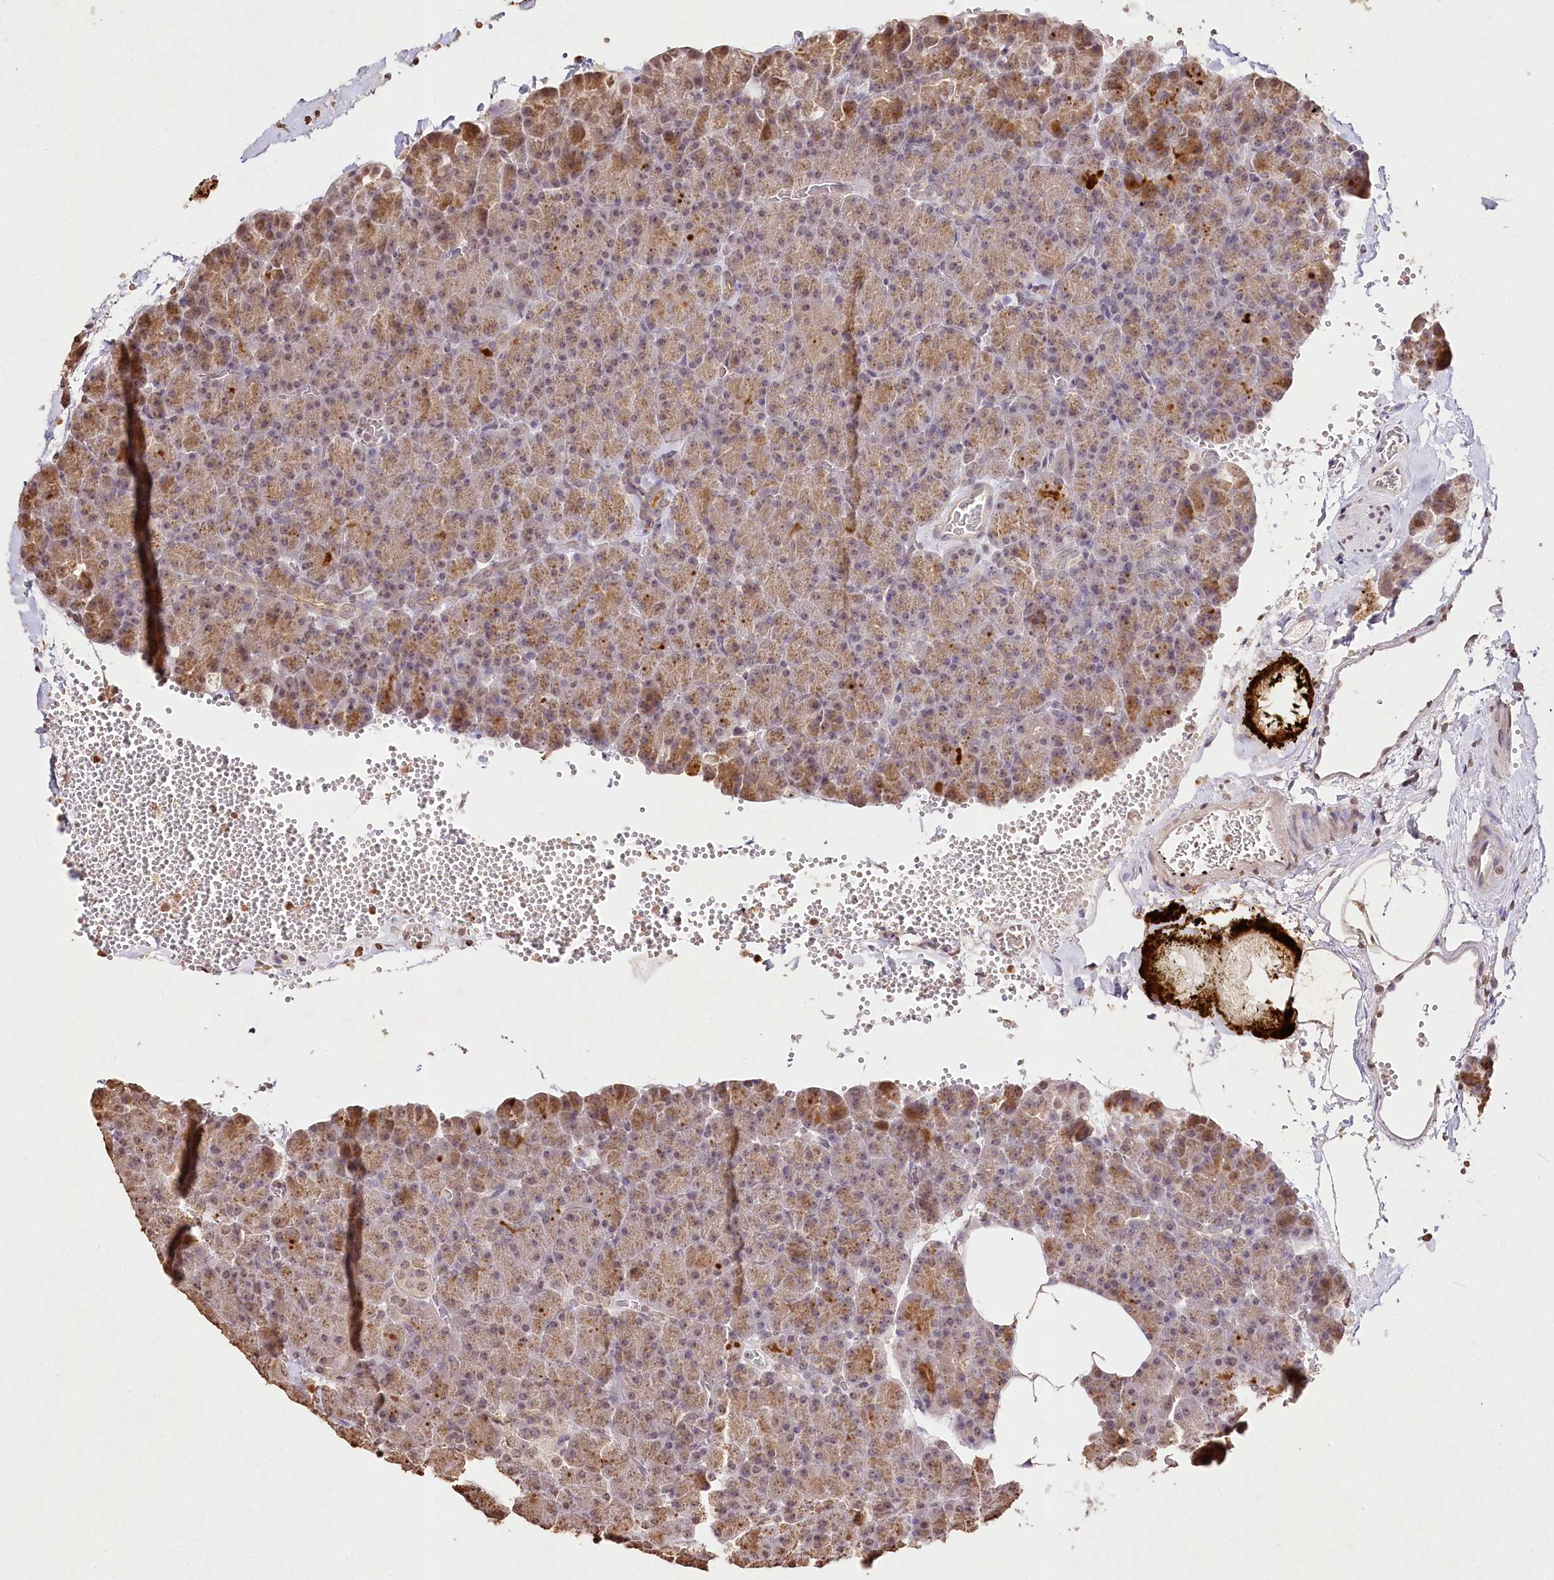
{"staining": {"intensity": "moderate", "quantity": ">75%", "location": "cytoplasmic/membranous"}, "tissue": "pancreas", "cell_type": "Exocrine glandular cells", "image_type": "normal", "snomed": [{"axis": "morphology", "description": "Normal tissue, NOS"}, {"axis": "morphology", "description": "Carcinoid, malignant, NOS"}, {"axis": "topography", "description": "Pancreas"}], "caption": "About >75% of exocrine glandular cells in unremarkable pancreas demonstrate moderate cytoplasmic/membranous protein positivity as visualized by brown immunohistochemical staining.", "gene": "DMXL1", "patient": {"sex": "female", "age": 35}}